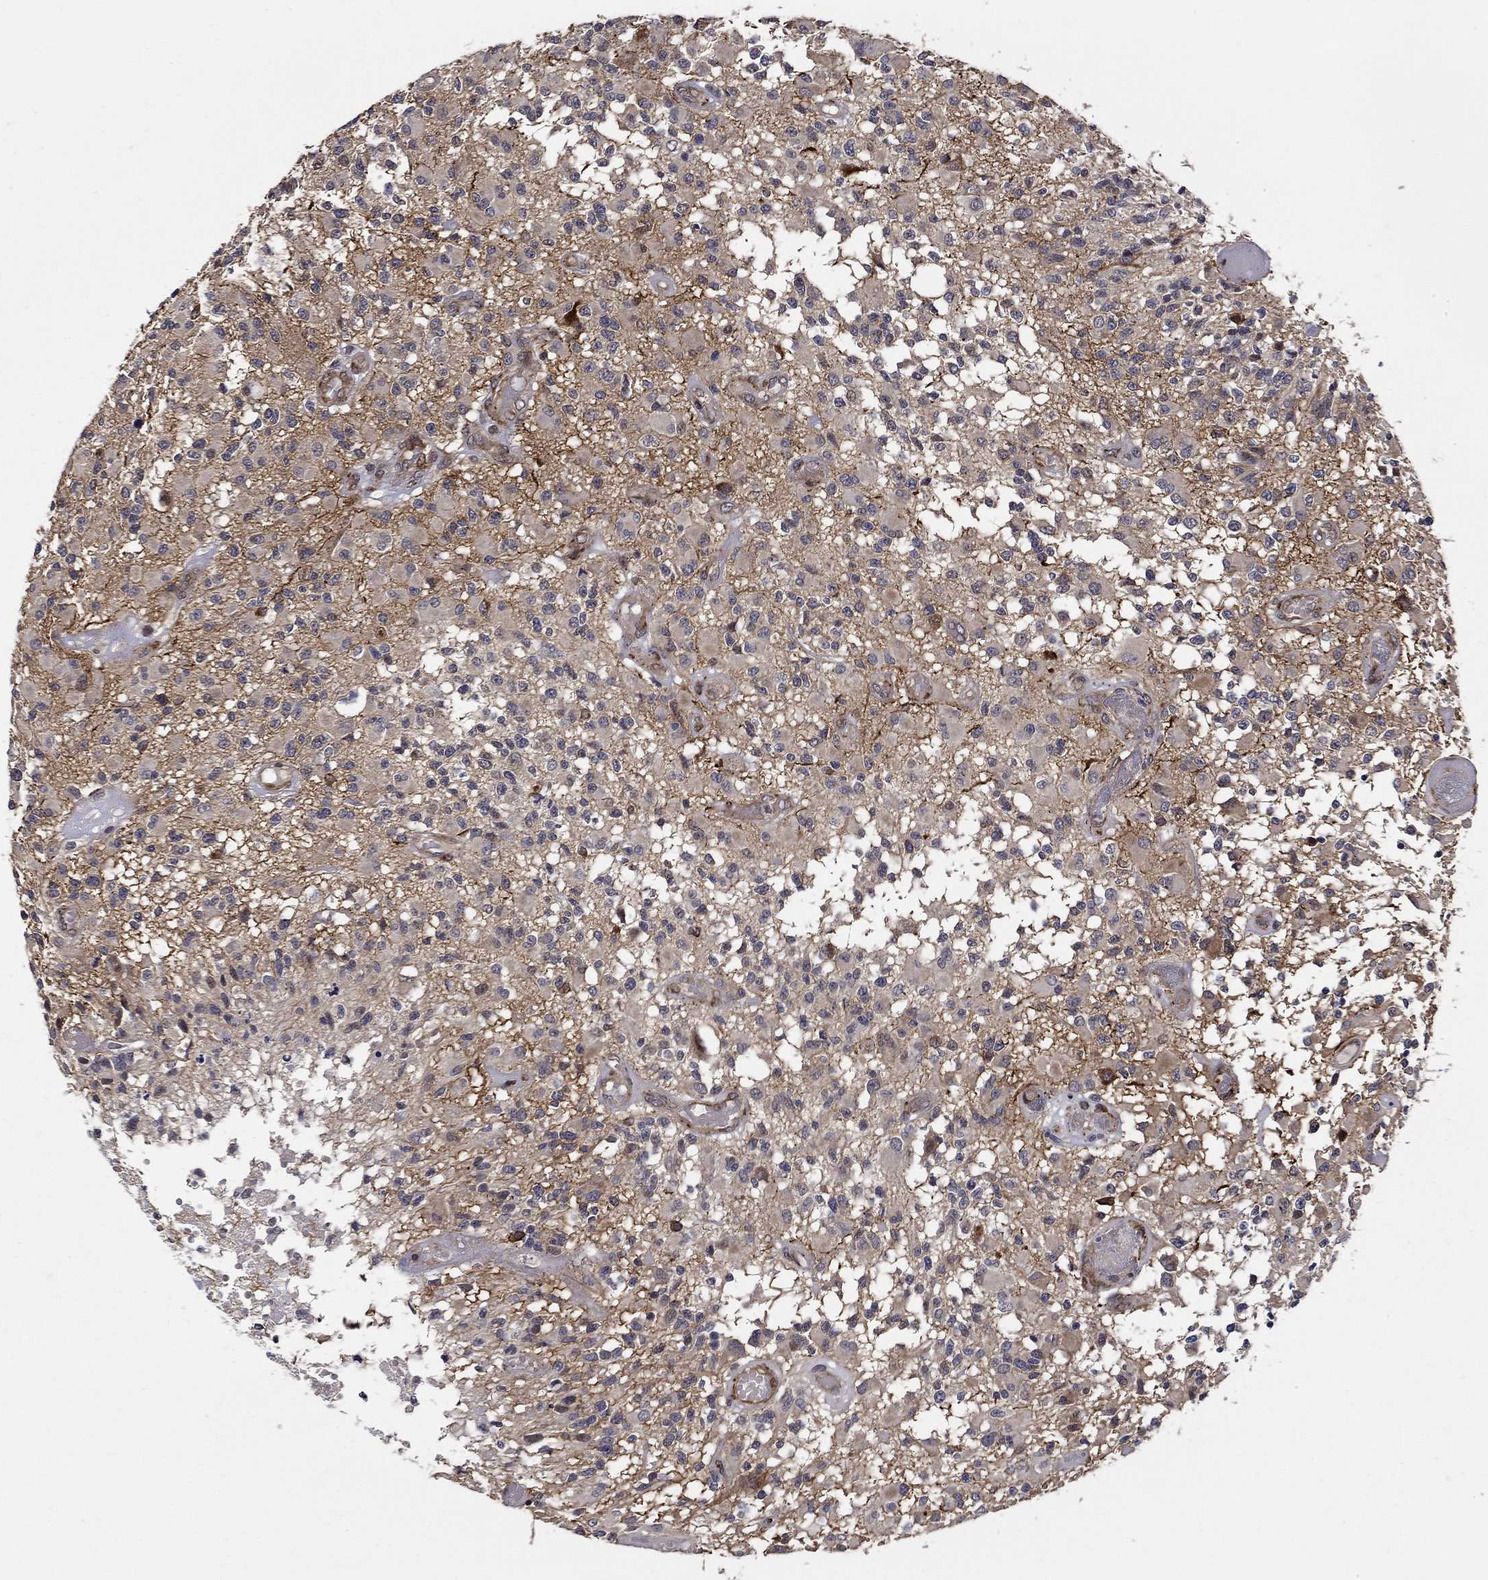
{"staining": {"intensity": "negative", "quantity": "none", "location": "none"}, "tissue": "glioma", "cell_type": "Tumor cells", "image_type": "cancer", "snomed": [{"axis": "morphology", "description": "Glioma, malignant, High grade"}, {"axis": "topography", "description": "Brain"}], "caption": "Immunohistochemistry of human glioma displays no positivity in tumor cells. (DAB IHC with hematoxylin counter stain).", "gene": "ZNF594", "patient": {"sex": "female", "age": 63}}